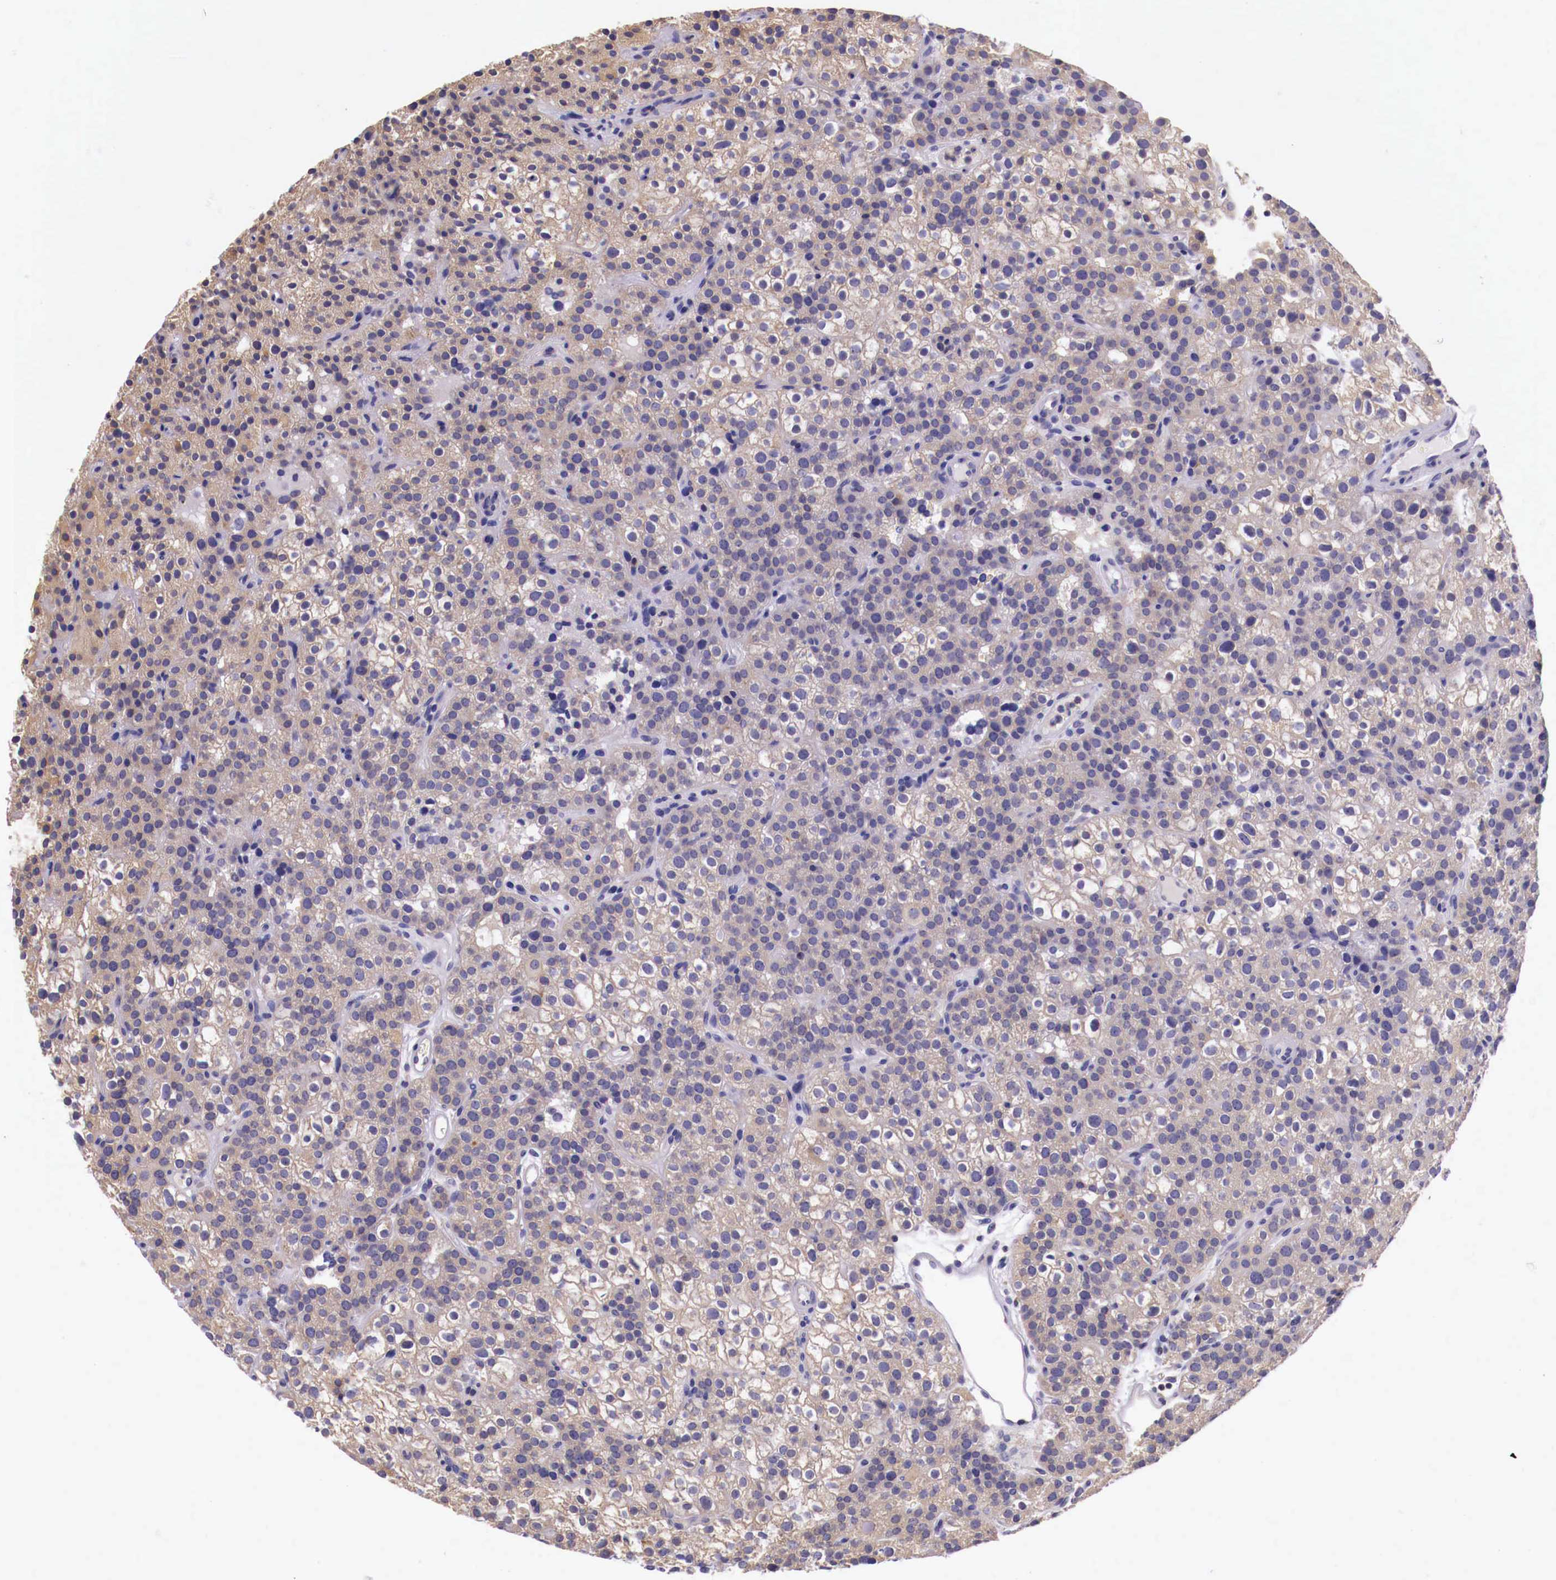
{"staining": {"intensity": "weak", "quantity": ">75%", "location": "cytoplasmic/membranous"}, "tissue": "parathyroid gland", "cell_type": "Glandular cells", "image_type": "normal", "snomed": [{"axis": "morphology", "description": "Normal tissue, NOS"}, {"axis": "topography", "description": "Parathyroid gland"}], "caption": "A micrograph of parathyroid gland stained for a protein shows weak cytoplasmic/membranous brown staining in glandular cells.", "gene": "GRIPAP1", "patient": {"sex": "male", "age": 71}}